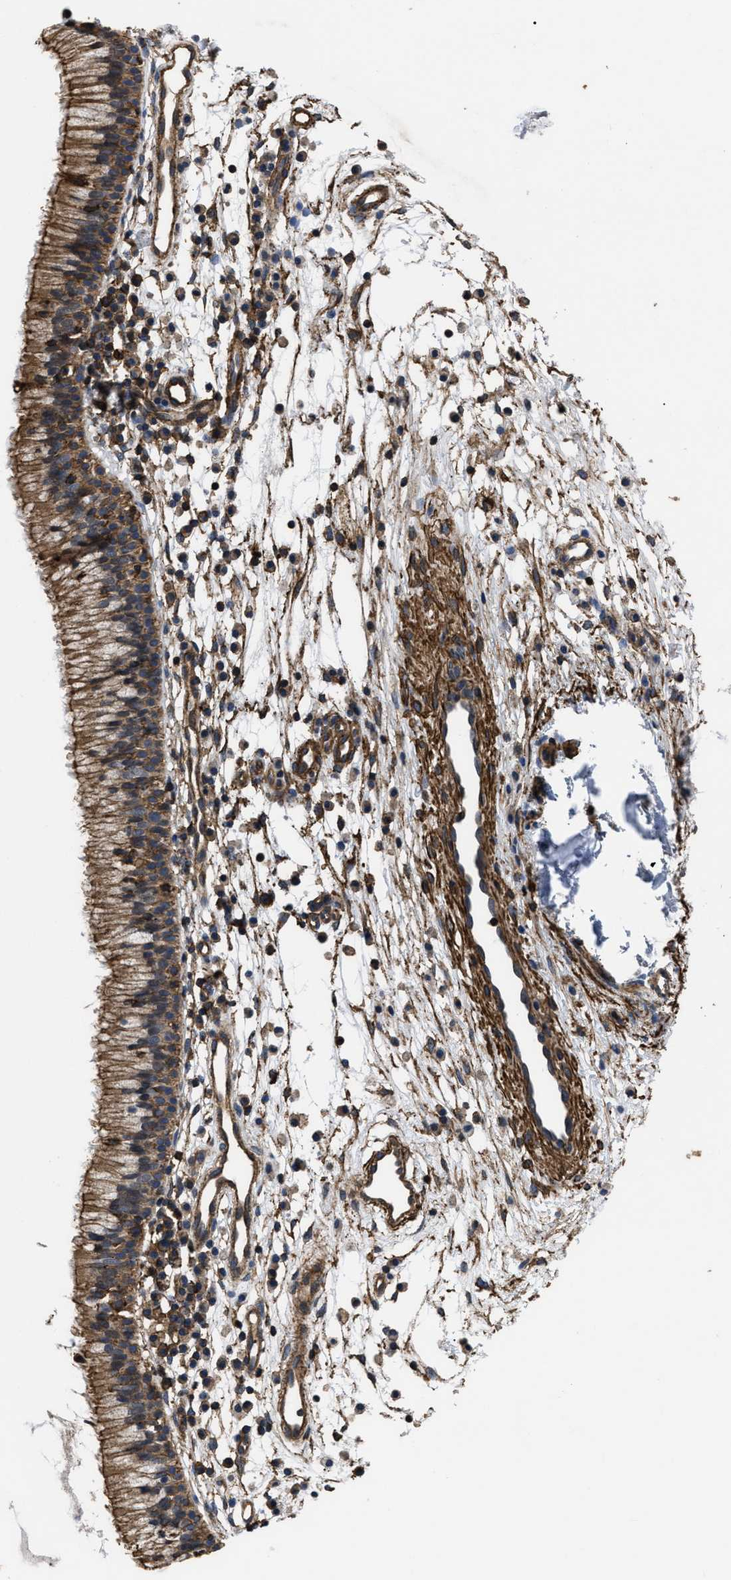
{"staining": {"intensity": "strong", "quantity": ">75%", "location": "cytoplasmic/membranous"}, "tissue": "nasopharynx", "cell_type": "Respiratory epithelial cells", "image_type": "normal", "snomed": [{"axis": "morphology", "description": "Normal tissue, NOS"}, {"axis": "topography", "description": "Nasopharynx"}], "caption": "The histopathology image displays staining of benign nasopharynx, revealing strong cytoplasmic/membranous protein positivity (brown color) within respiratory epithelial cells. (DAB = brown stain, brightfield microscopy at high magnification).", "gene": "SCUBE2", "patient": {"sex": "male", "age": 21}}